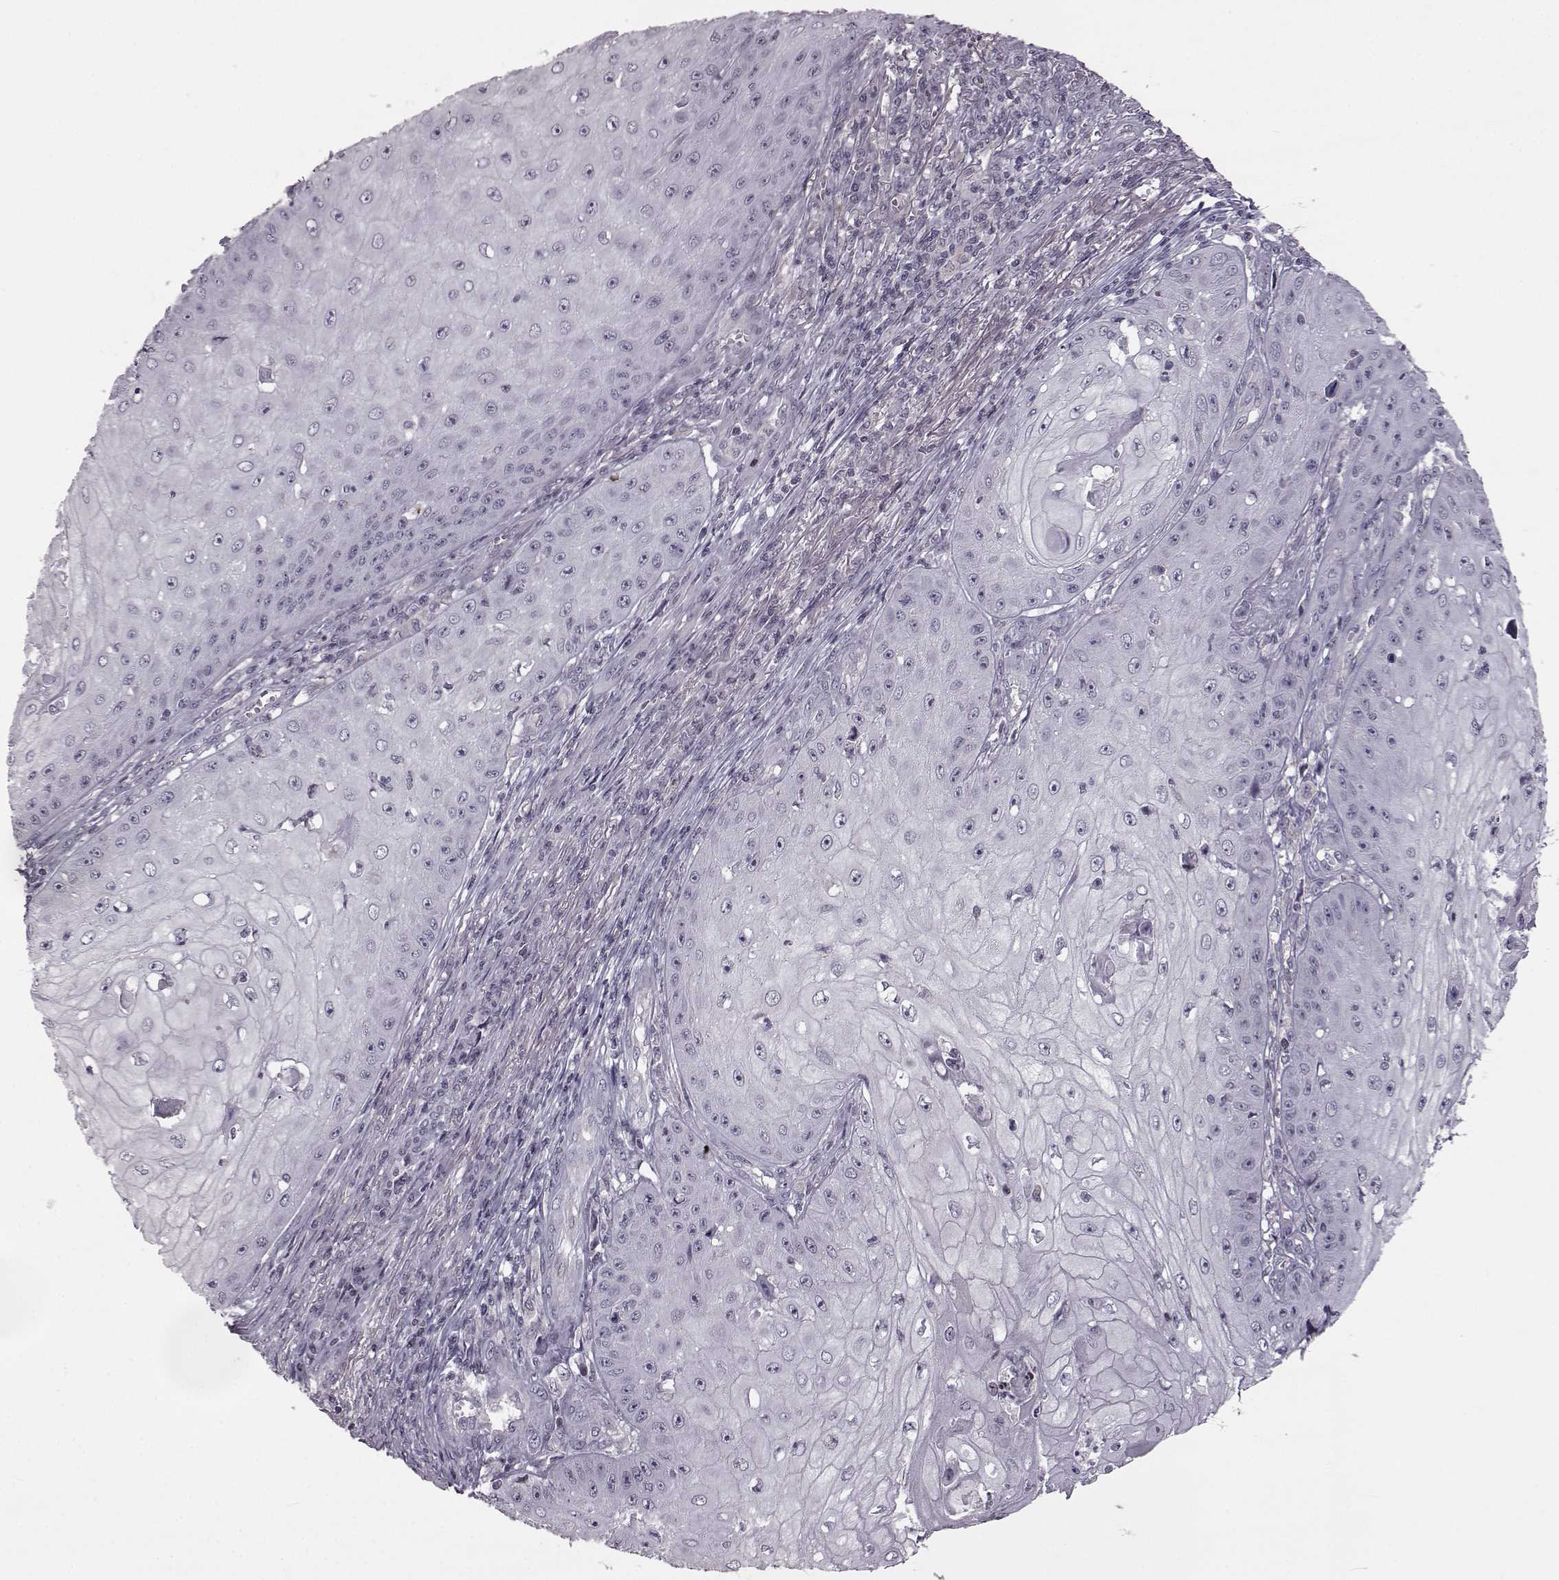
{"staining": {"intensity": "negative", "quantity": "none", "location": "none"}, "tissue": "skin cancer", "cell_type": "Tumor cells", "image_type": "cancer", "snomed": [{"axis": "morphology", "description": "Squamous cell carcinoma, NOS"}, {"axis": "topography", "description": "Skin"}], "caption": "IHC of human skin squamous cell carcinoma displays no staining in tumor cells.", "gene": "GAL", "patient": {"sex": "male", "age": 70}}